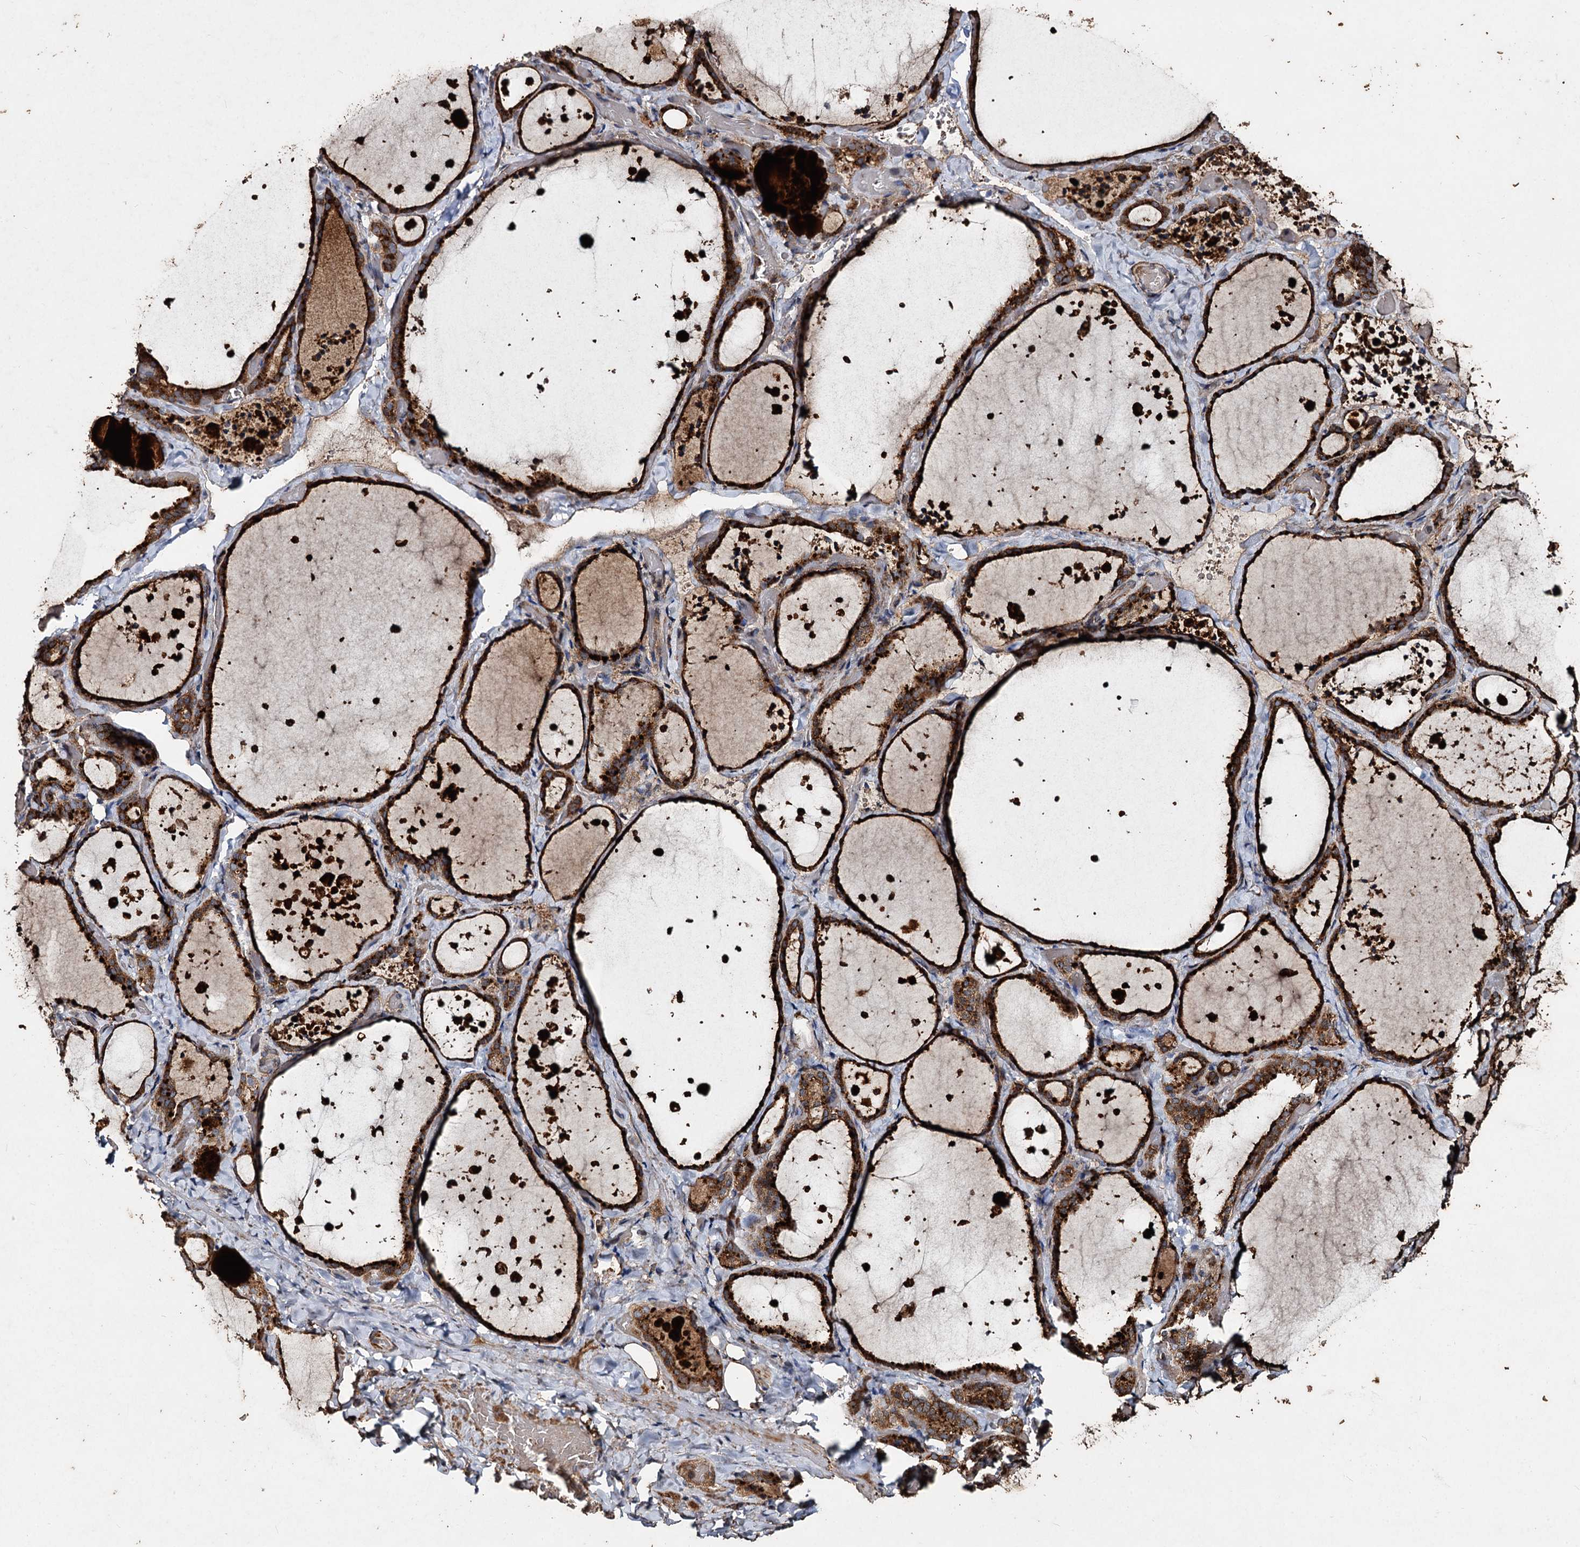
{"staining": {"intensity": "strong", "quantity": ">75%", "location": "cytoplasmic/membranous"}, "tissue": "thyroid gland", "cell_type": "Glandular cells", "image_type": "normal", "snomed": [{"axis": "morphology", "description": "Normal tissue, NOS"}, {"axis": "topography", "description": "Thyroid gland"}], "caption": "Thyroid gland stained for a protein reveals strong cytoplasmic/membranous positivity in glandular cells. The protein is shown in brown color, while the nuclei are stained blue.", "gene": "NOTCH2NLA", "patient": {"sex": "female", "age": 44}}